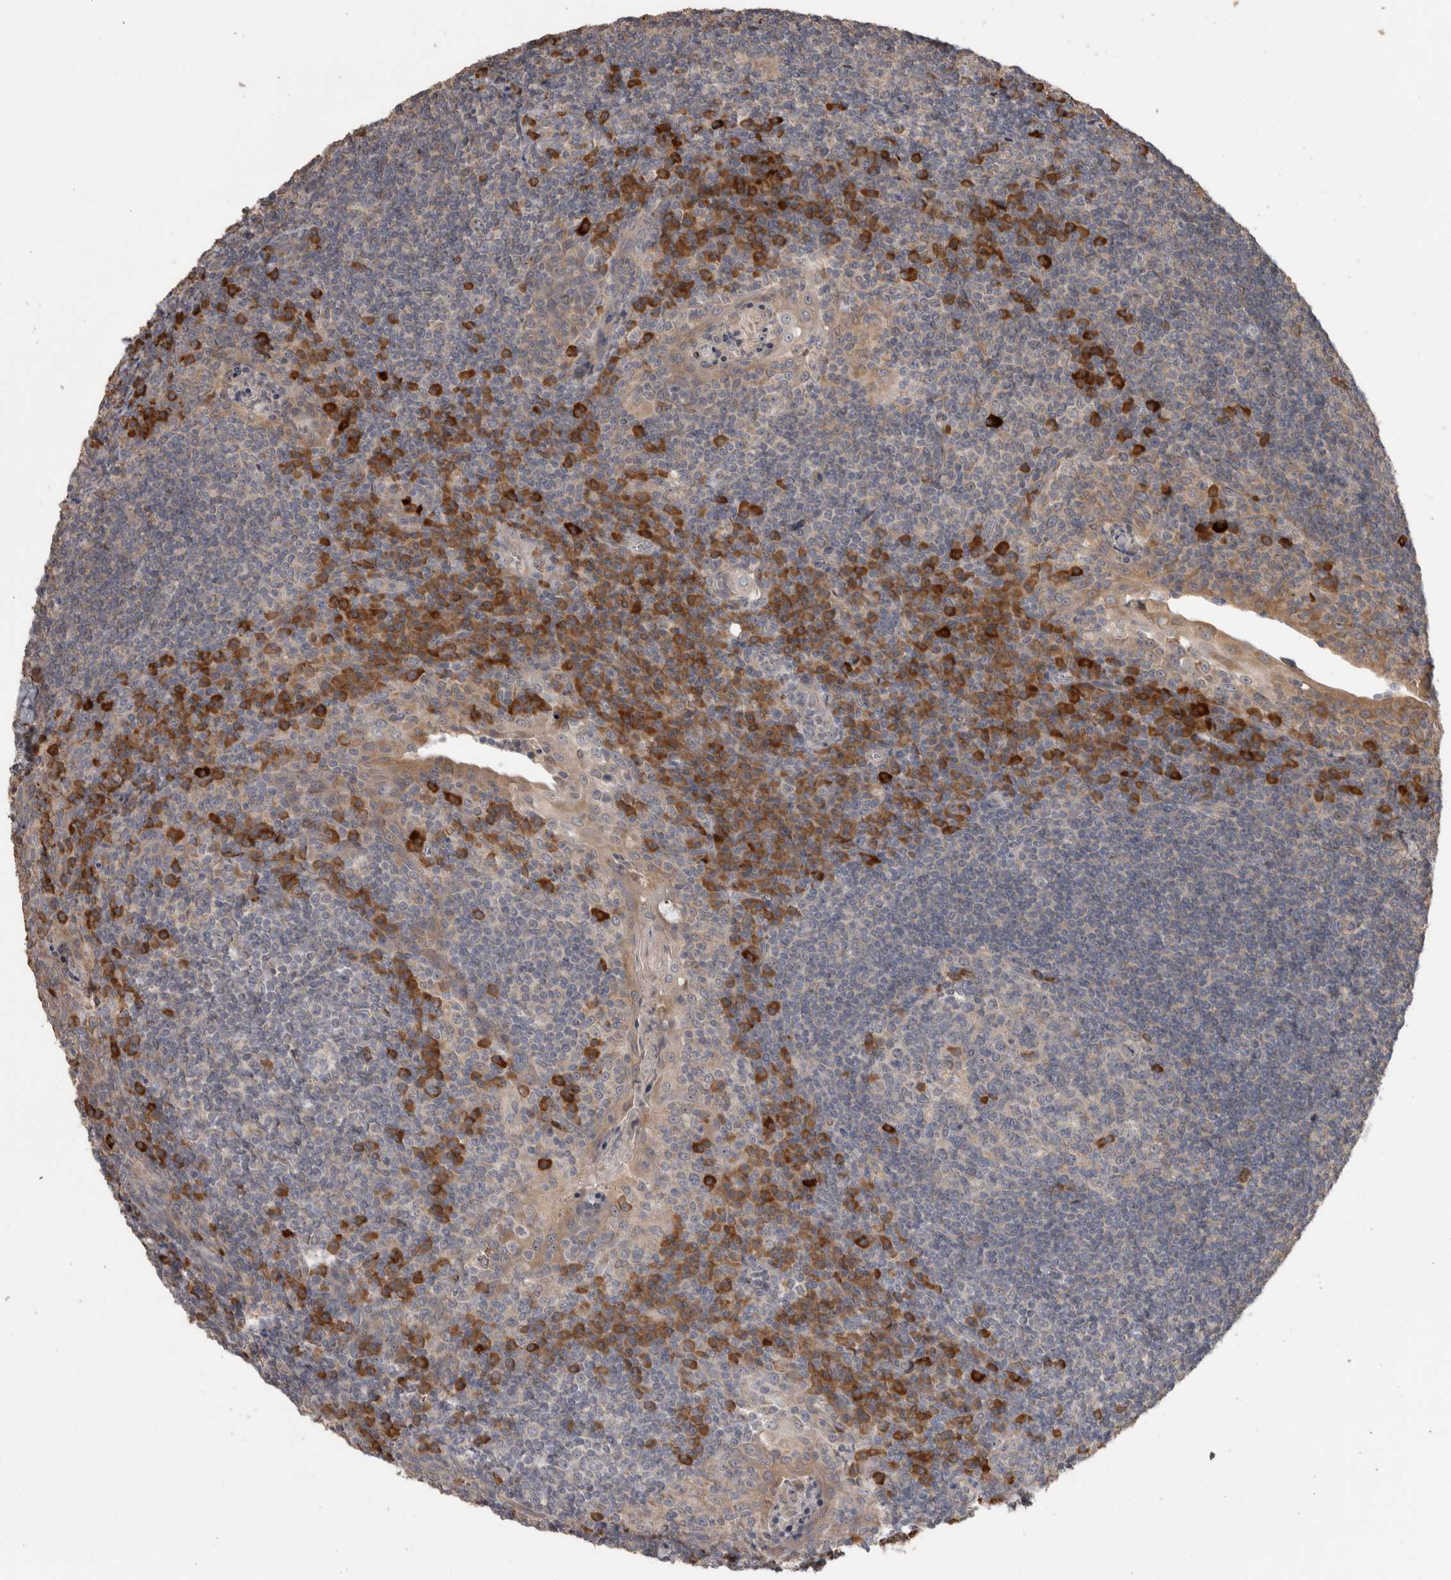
{"staining": {"intensity": "weak", "quantity": "<25%", "location": "cytoplasmic/membranous"}, "tissue": "tonsil", "cell_type": "Germinal center cells", "image_type": "normal", "snomed": [{"axis": "morphology", "description": "Normal tissue, NOS"}, {"axis": "topography", "description": "Tonsil"}], "caption": "This is an IHC image of benign tonsil. There is no expression in germinal center cells.", "gene": "TBCE", "patient": {"sex": "male", "age": 37}}